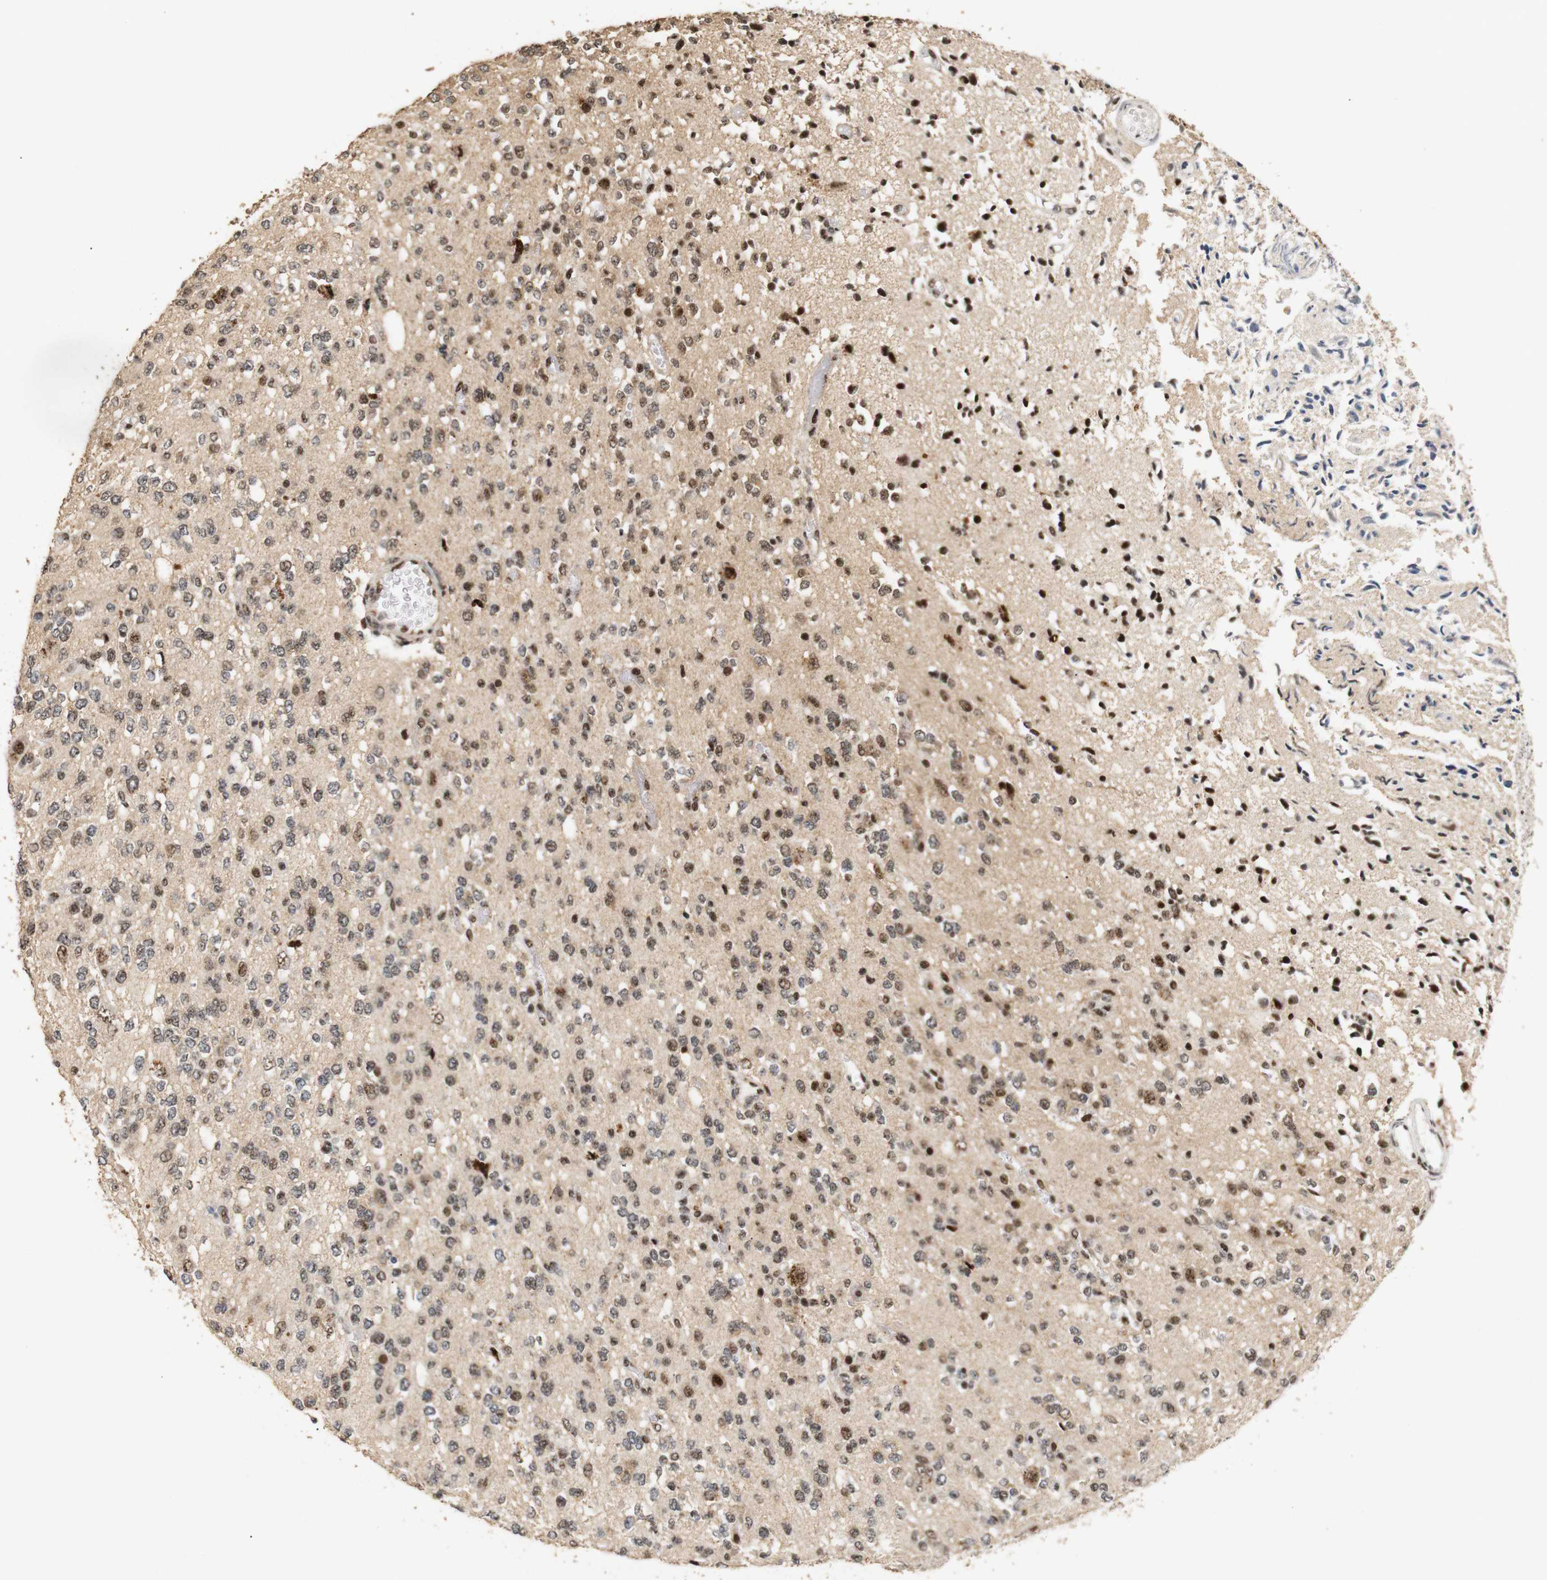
{"staining": {"intensity": "moderate", "quantity": ">75%", "location": "nuclear"}, "tissue": "glioma", "cell_type": "Tumor cells", "image_type": "cancer", "snomed": [{"axis": "morphology", "description": "Glioma, malignant, Low grade"}, {"axis": "topography", "description": "Brain"}], "caption": "Immunohistochemical staining of human low-grade glioma (malignant) reveals medium levels of moderate nuclear staining in approximately >75% of tumor cells.", "gene": "PYM1", "patient": {"sex": "male", "age": 38}}